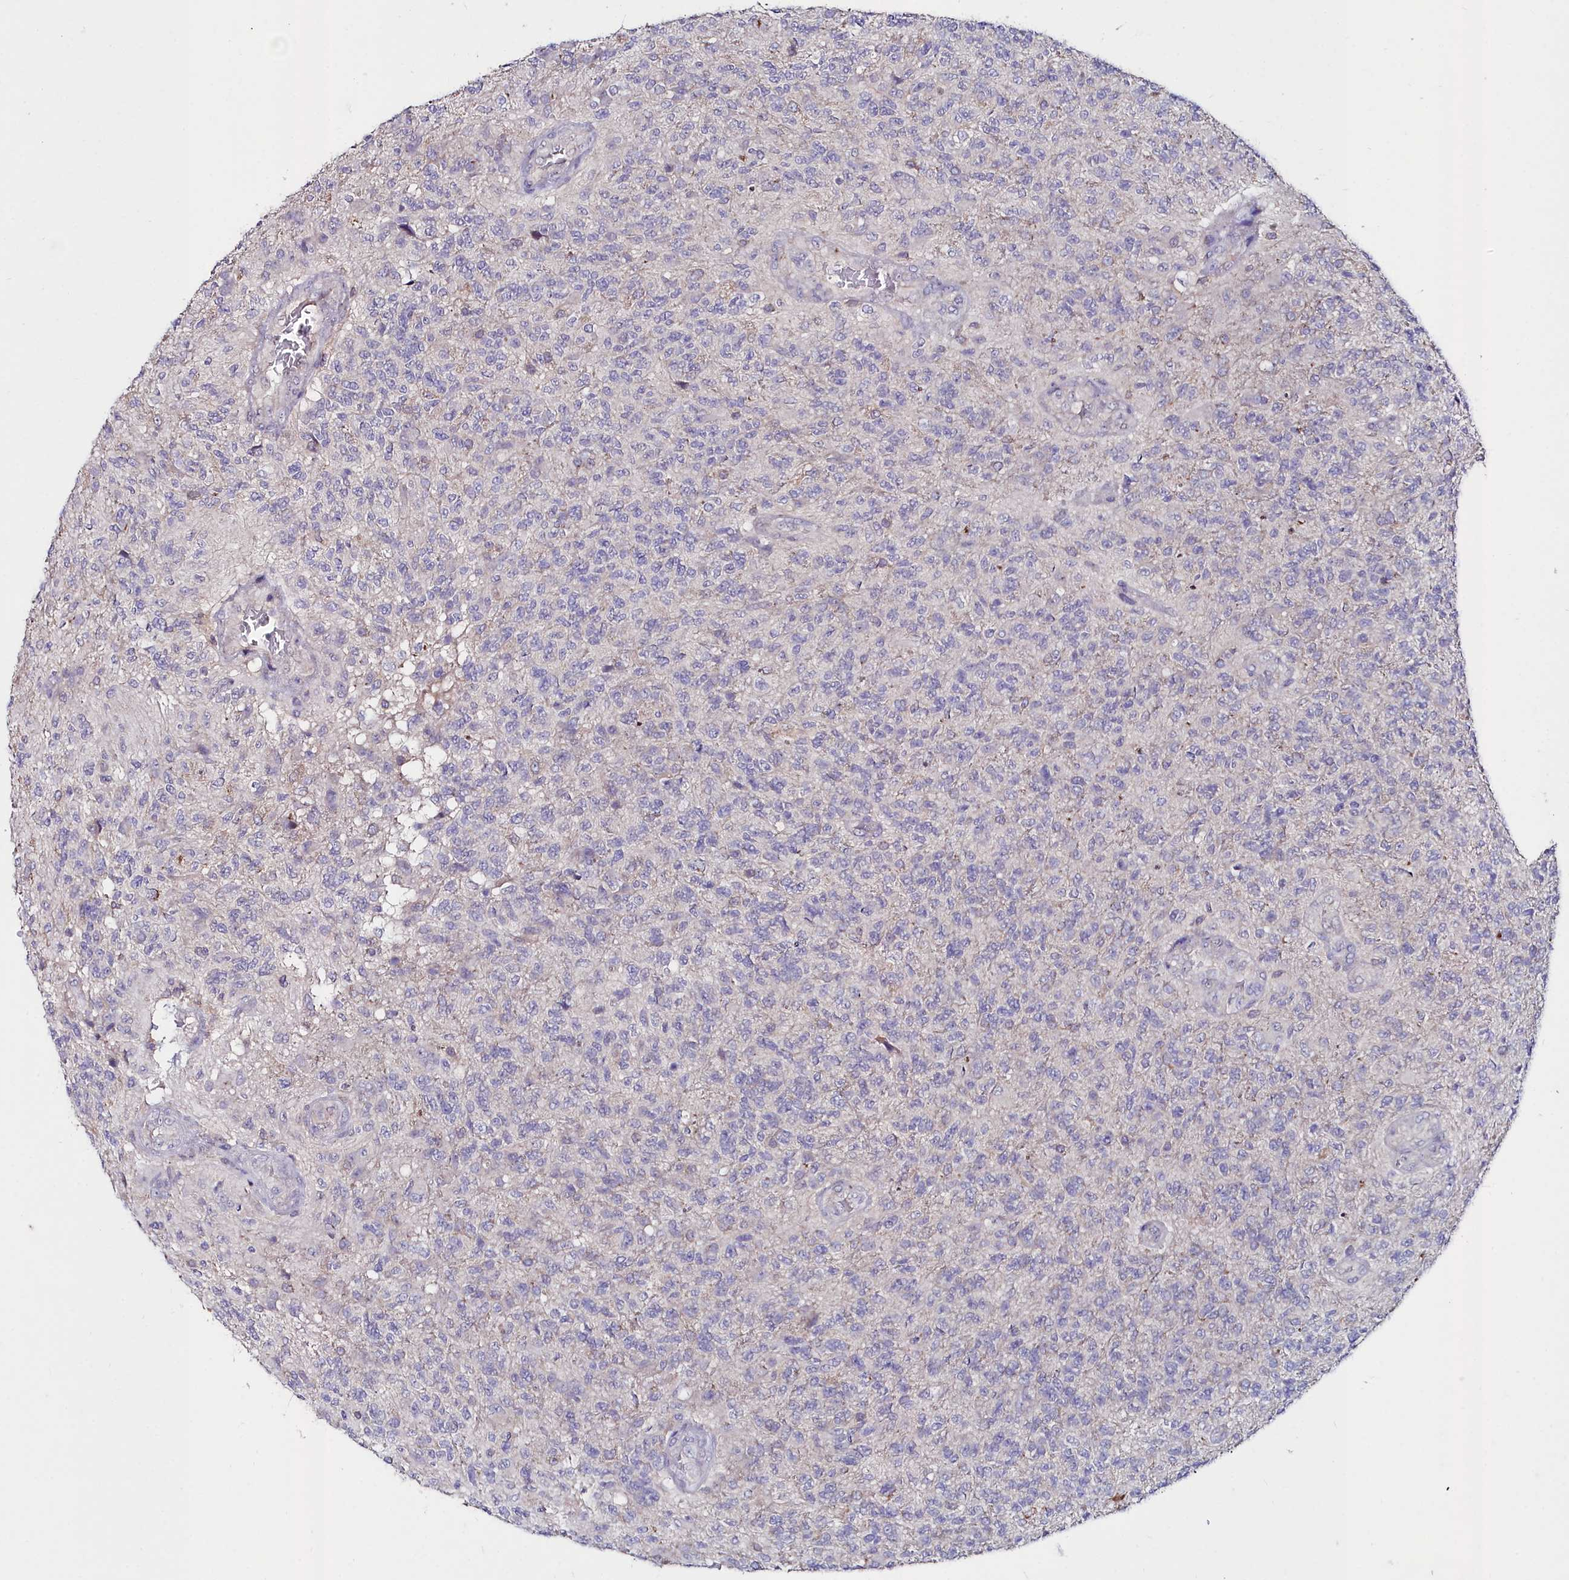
{"staining": {"intensity": "negative", "quantity": "none", "location": "none"}, "tissue": "glioma", "cell_type": "Tumor cells", "image_type": "cancer", "snomed": [{"axis": "morphology", "description": "Glioma, malignant, High grade"}, {"axis": "topography", "description": "Brain"}], "caption": "This histopathology image is of glioma stained with immunohistochemistry to label a protein in brown with the nuclei are counter-stained blue. There is no expression in tumor cells.", "gene": "AMBRA1", "patient": {"sex": "male", "age": 56}}